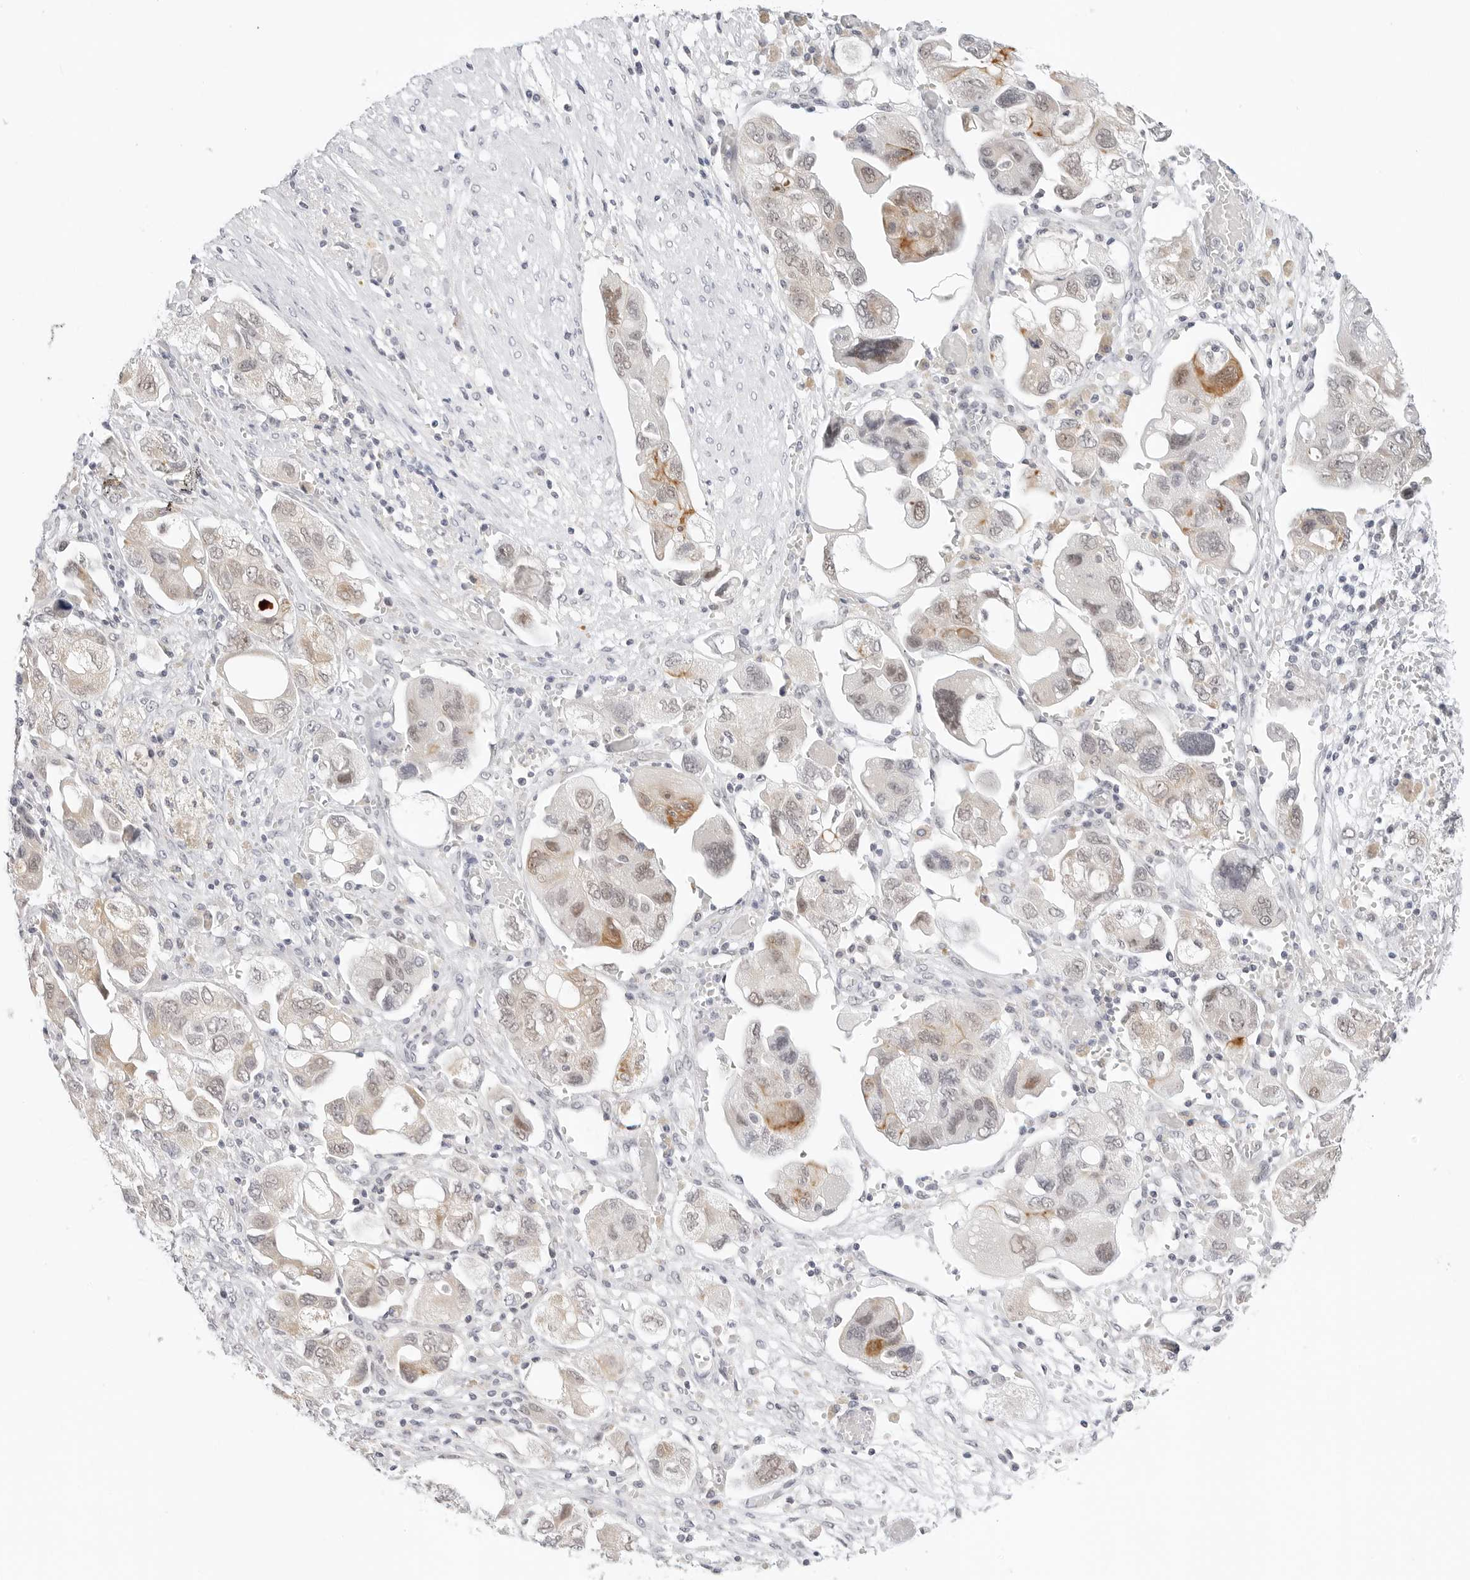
{"staining": {"intensity": "moderate", "quantity": "<25%", "location": "cytoplasmic/membranous,nuclear"}, "tissue": "ovarian cancer", "cell_type": "Tumor cells", "image_type": "cancer", "snomed": [{"axis": "morphology", "description": "Carcinoma, NOS"}, {"axis": "morphology", "description": "Cystadenocarcinoma, serous, NOS"}, {"axis": "topography", "description": "Ovary"}], "caption": "Protein staining displays moderate cytoplasmic/membranous and nuclear expression in approximately <25% of tumor cells in carcinoma (ovarian). The staining was performed using DAB to visualize the protein expression in brown, while the nuclei were stained in blue with hematoxylin (Magnification: 20x).", "gene": "TSEN2", "patient": {"sex": "female", "age": 69}}